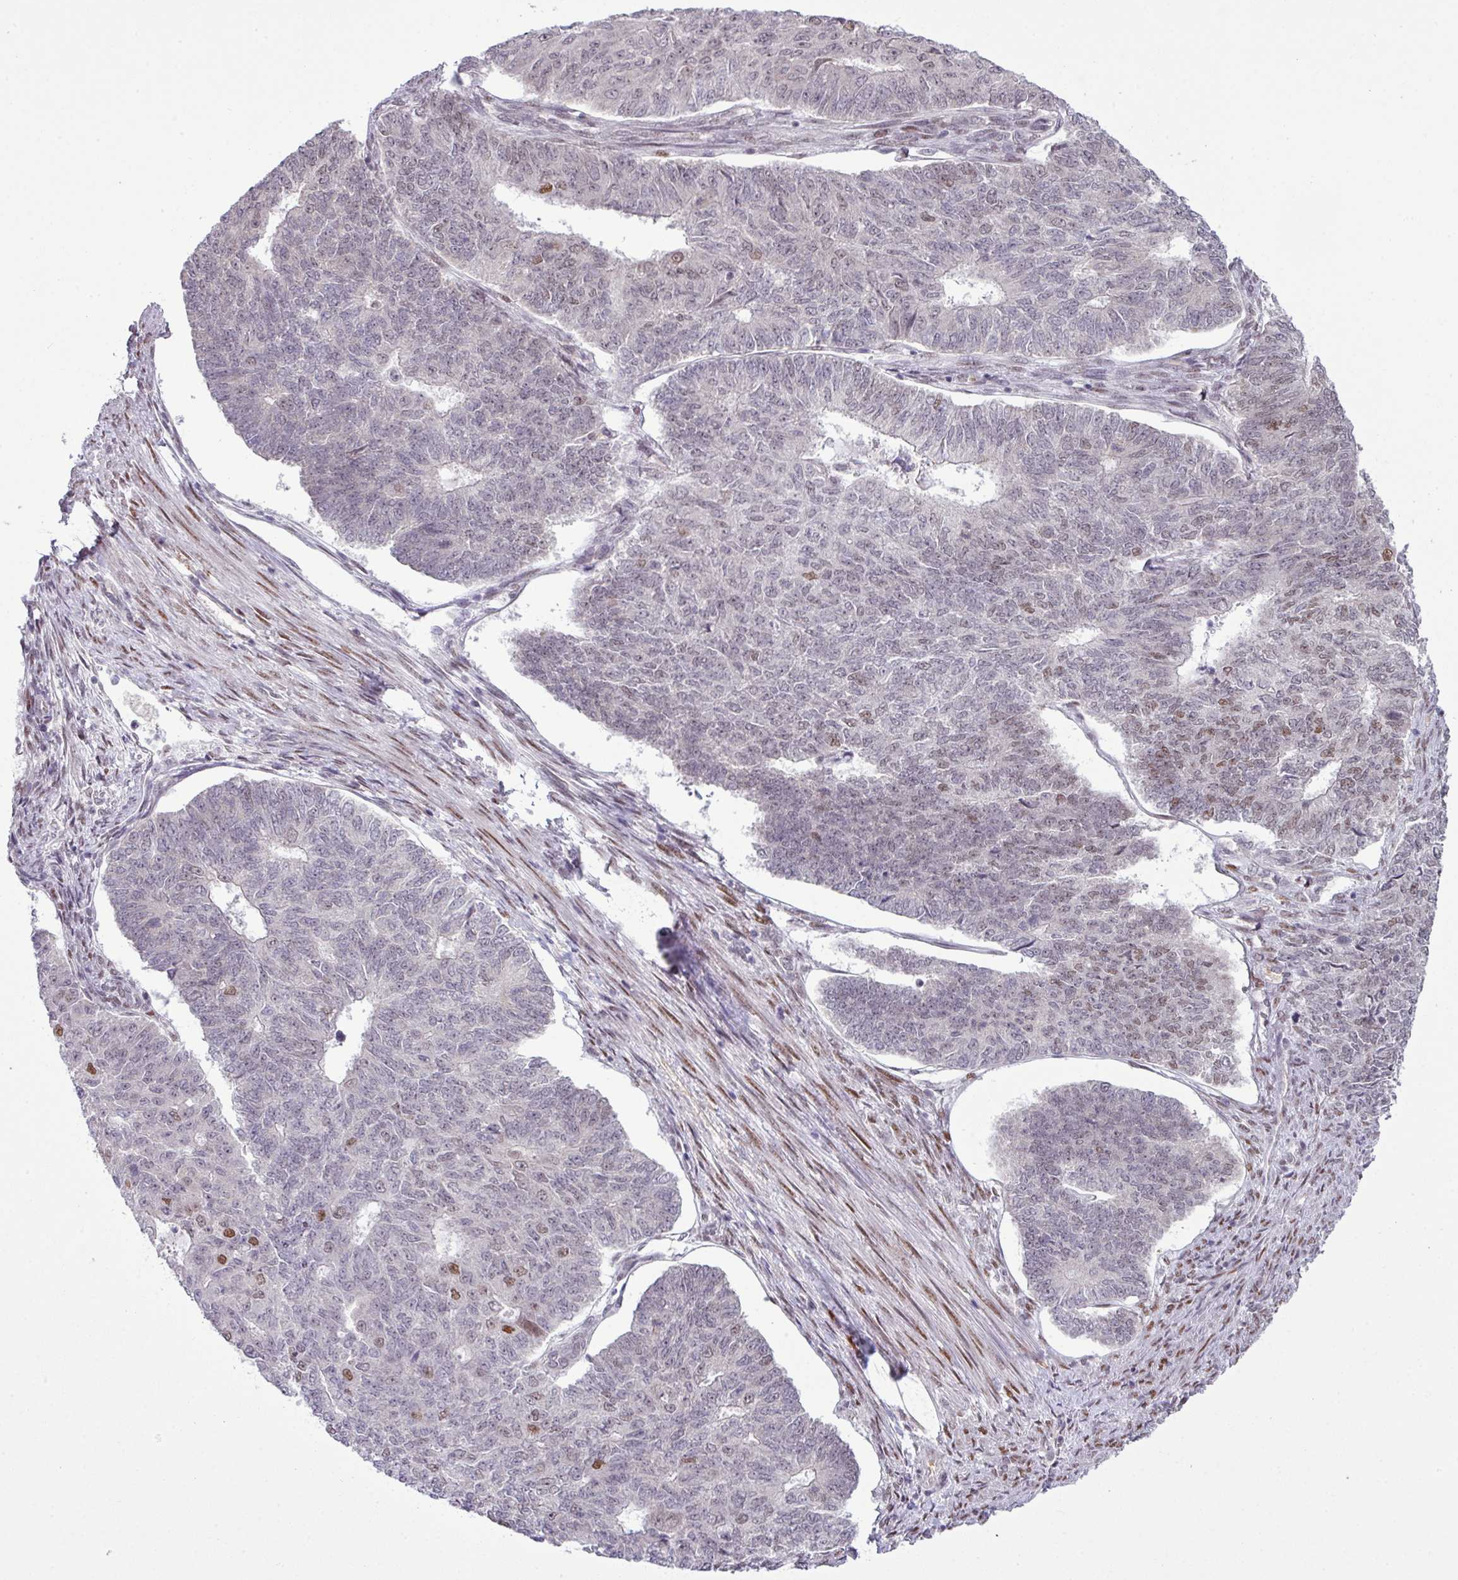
{"staining": {"intensity": "weak", "quantity": "<25%", "location": "nuclear"}, "tissue": "endometrial cancer", "cell_type": "Tumor cells", "image_type": "cancer", "snomed": [{"axis": "morphology", "description": "Adenocarcinoma, NOS"}, {"axis": "topography", "description": "Endometrium"}], "caption": "Immunohistochemistry (IHC) of endometrial cancer (adenocarcinoma) reveals no positivity in tumor cells.", "gene": "PRDM5", "patient": {"sex": "female", "age": 32}}